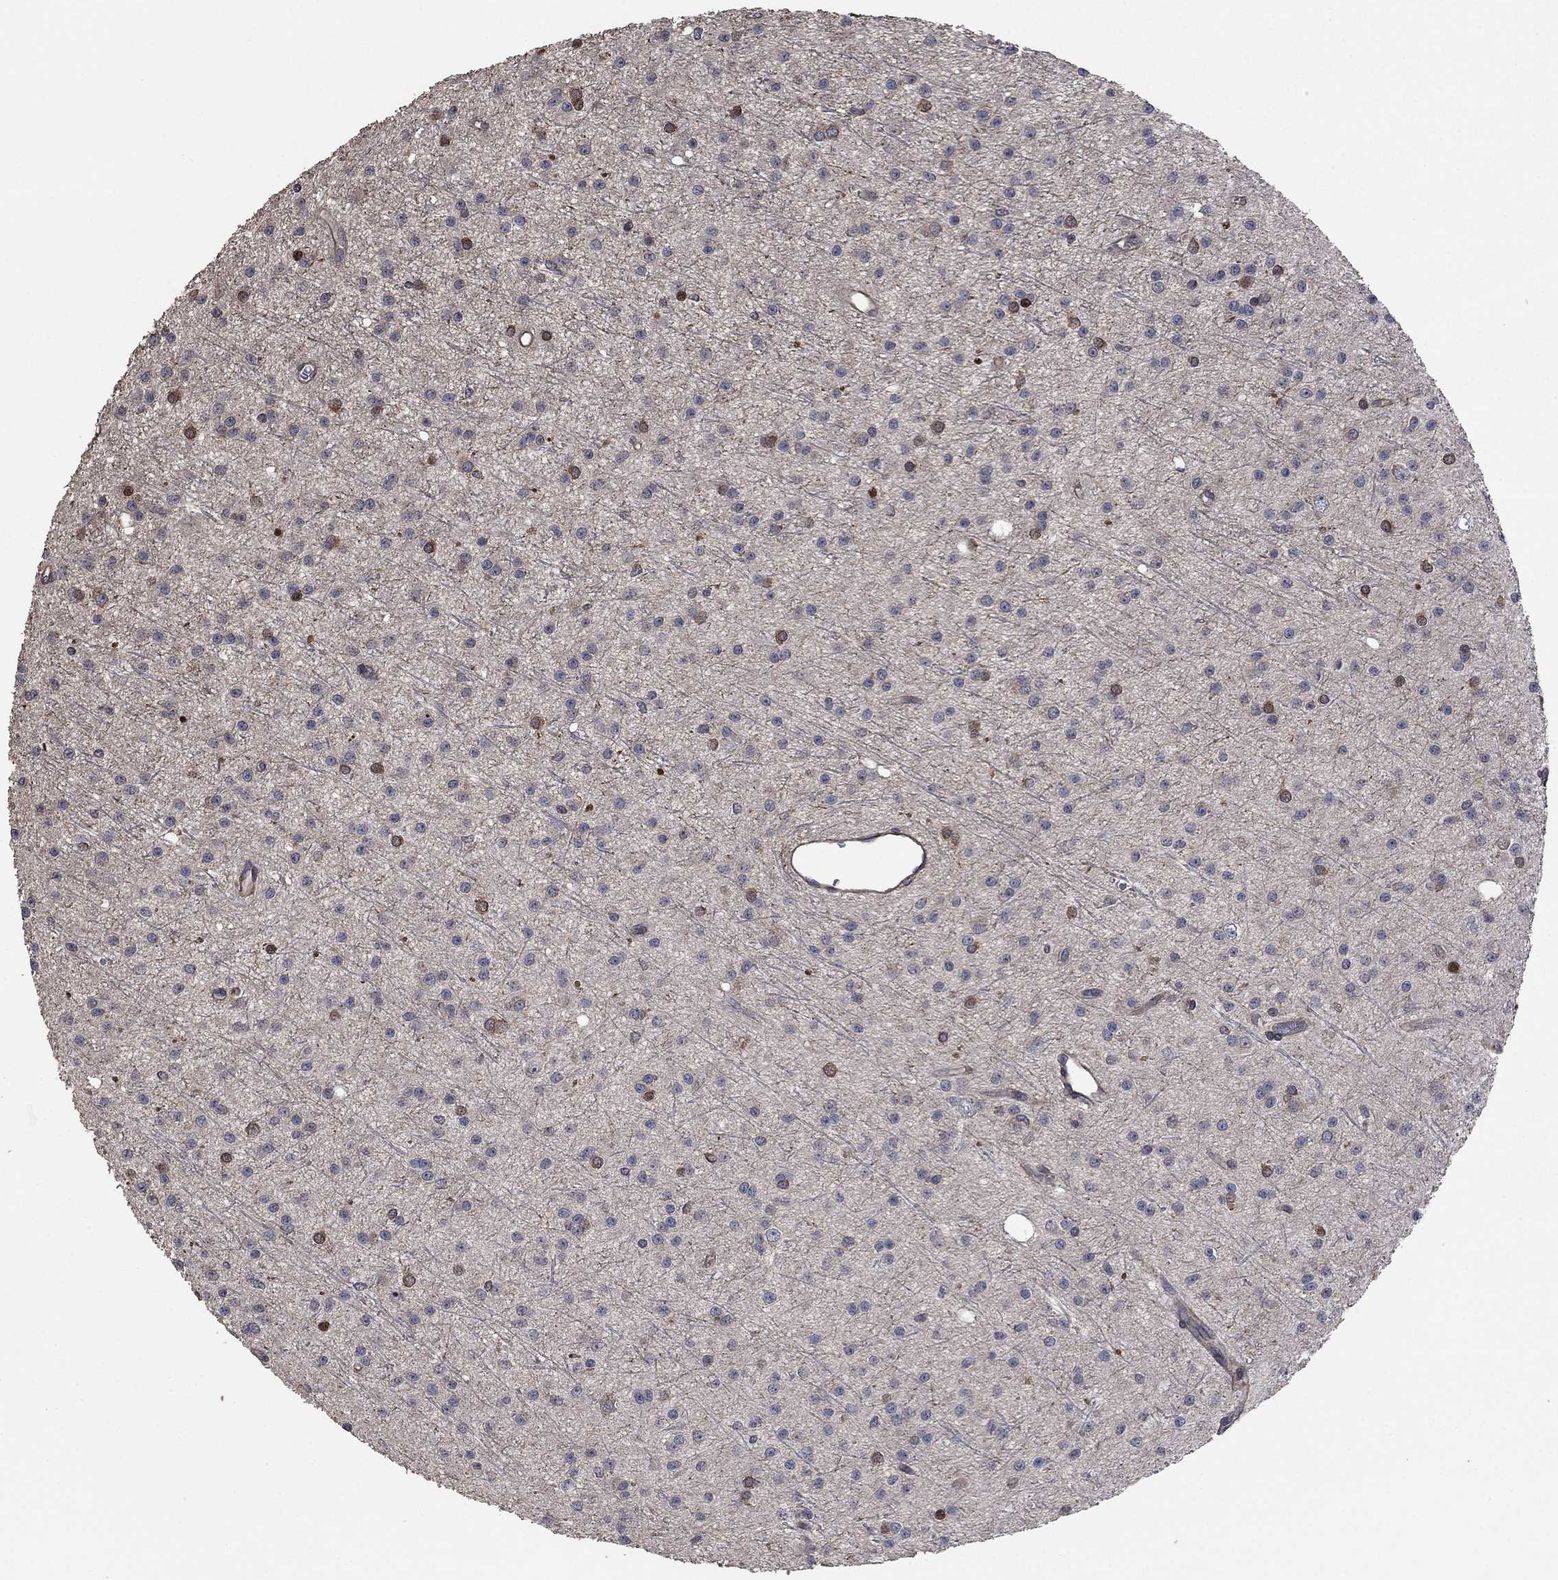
{"staining": {"intensity": "moderate", "quantity": "<25%", "location": "cytoplasmic/membranous,nuclear"}, "tissue": "glioma", "cell_type": "Tumor cells", "image_type": "cancer", "snomed": [{"axis": "morphology", "description": "Glioma, malignant, Low grade"}, {"axis": "topography", "description": "Brain"}], "caption": "Glioma was stained to show a protein in brown. There is low levels of moderate cytoplasmic/membranous and nuclear positivity in approximately <25% of tumor cells.", "gene": "PDE3A", "patient": {"sex": "male", "age": 27}}